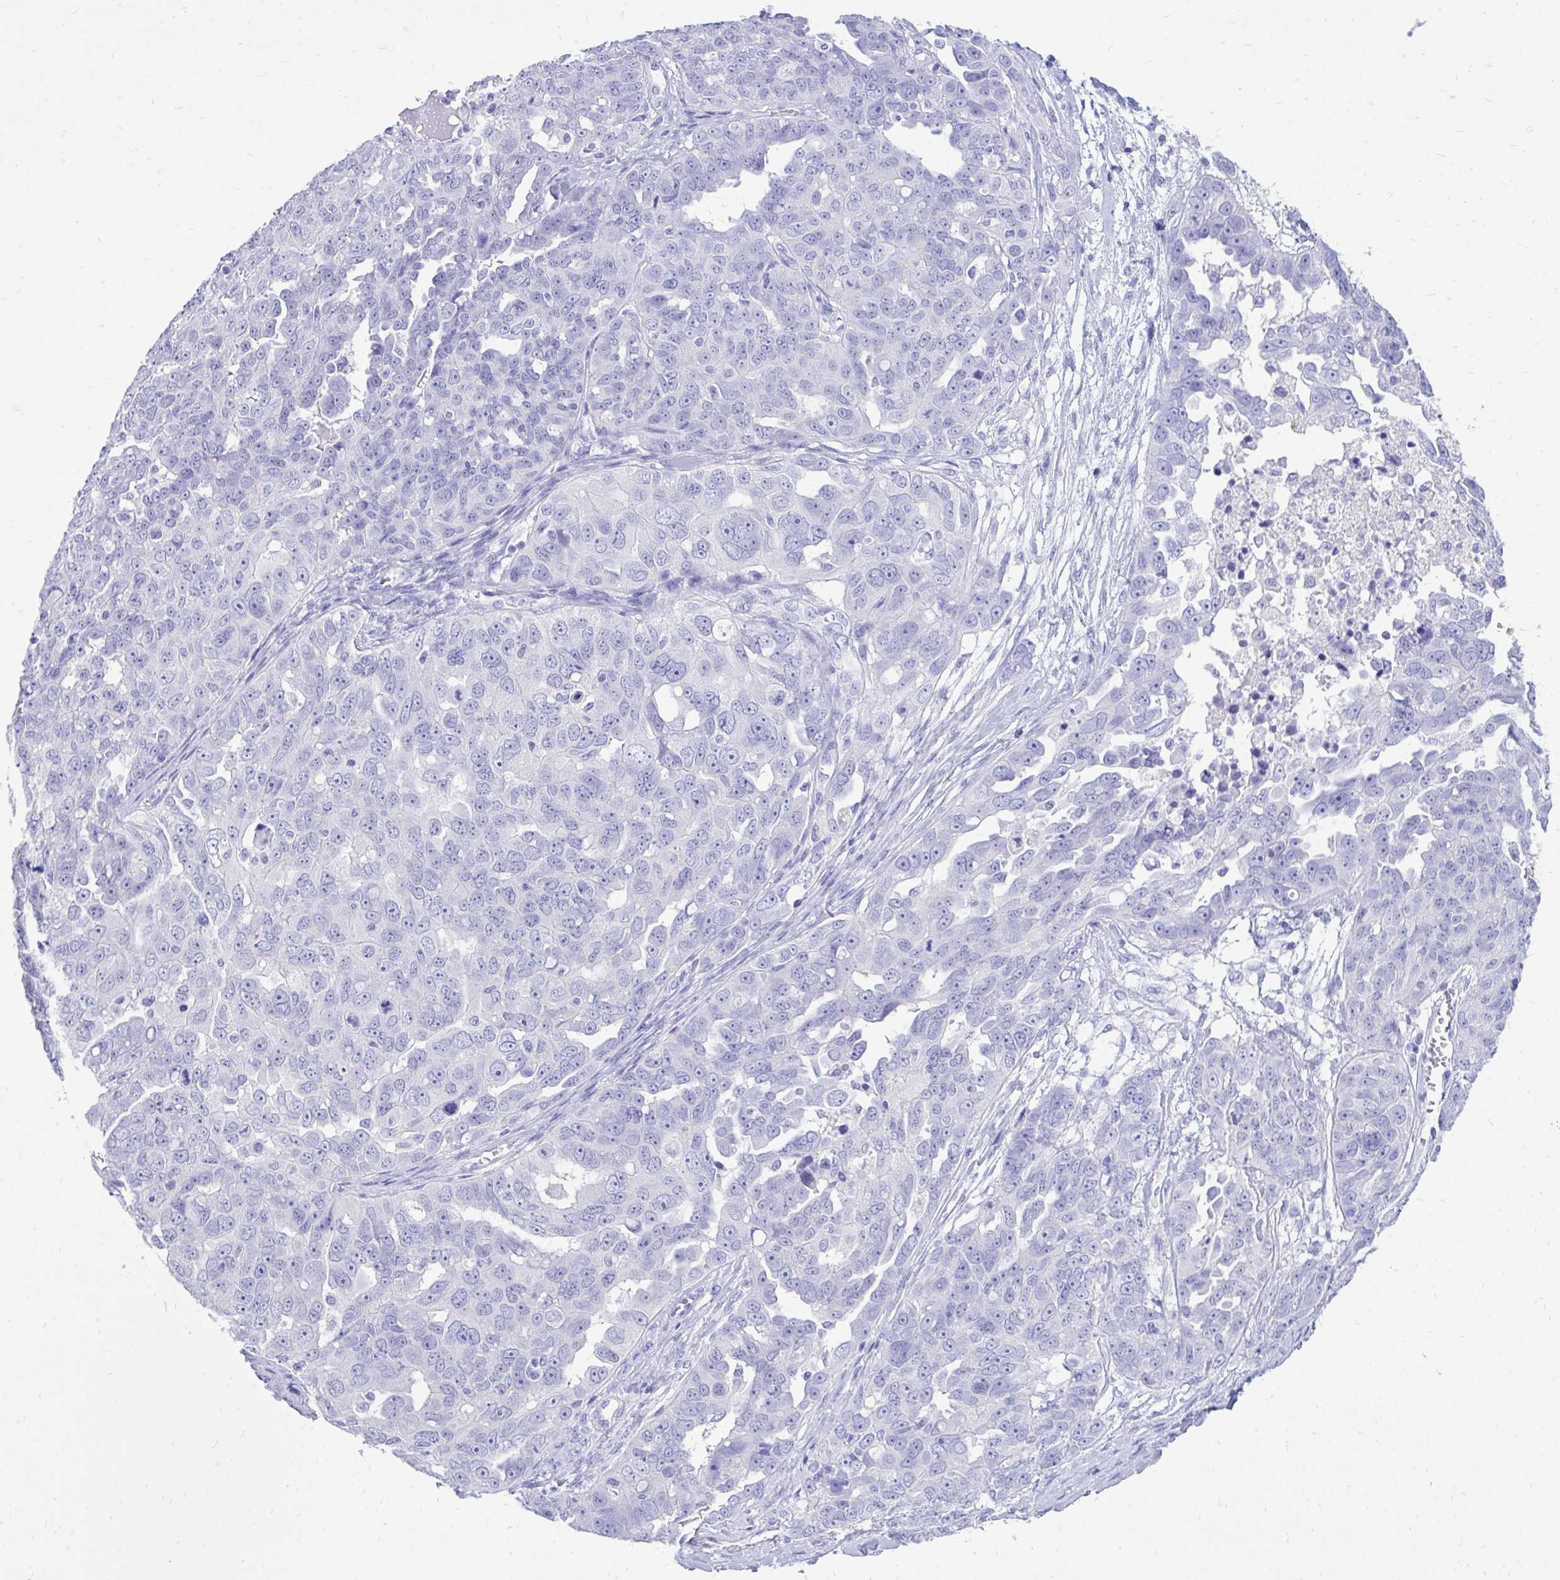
{"staining": {"intensity": "negative", "quantity": "none", "location": "none"}, "tissue": "ovarian cancer", "cell_type": "Tumor cells", "image_type": "cancer", "snomed": [{"axis": "morphology", "description": "Carcinoma, endometroid"}, {"axis": "topography", "description": "Ovary"}], "caption": "Image shows no protein staining in tumor cells of ovarian cancer (endometroid carcinoma) tissue. (Immunohistochemistry (ihc), brightfield microscopy, high magnification).", "gene": "MON1A", "patient": {"sex": "female", "age": 70}}